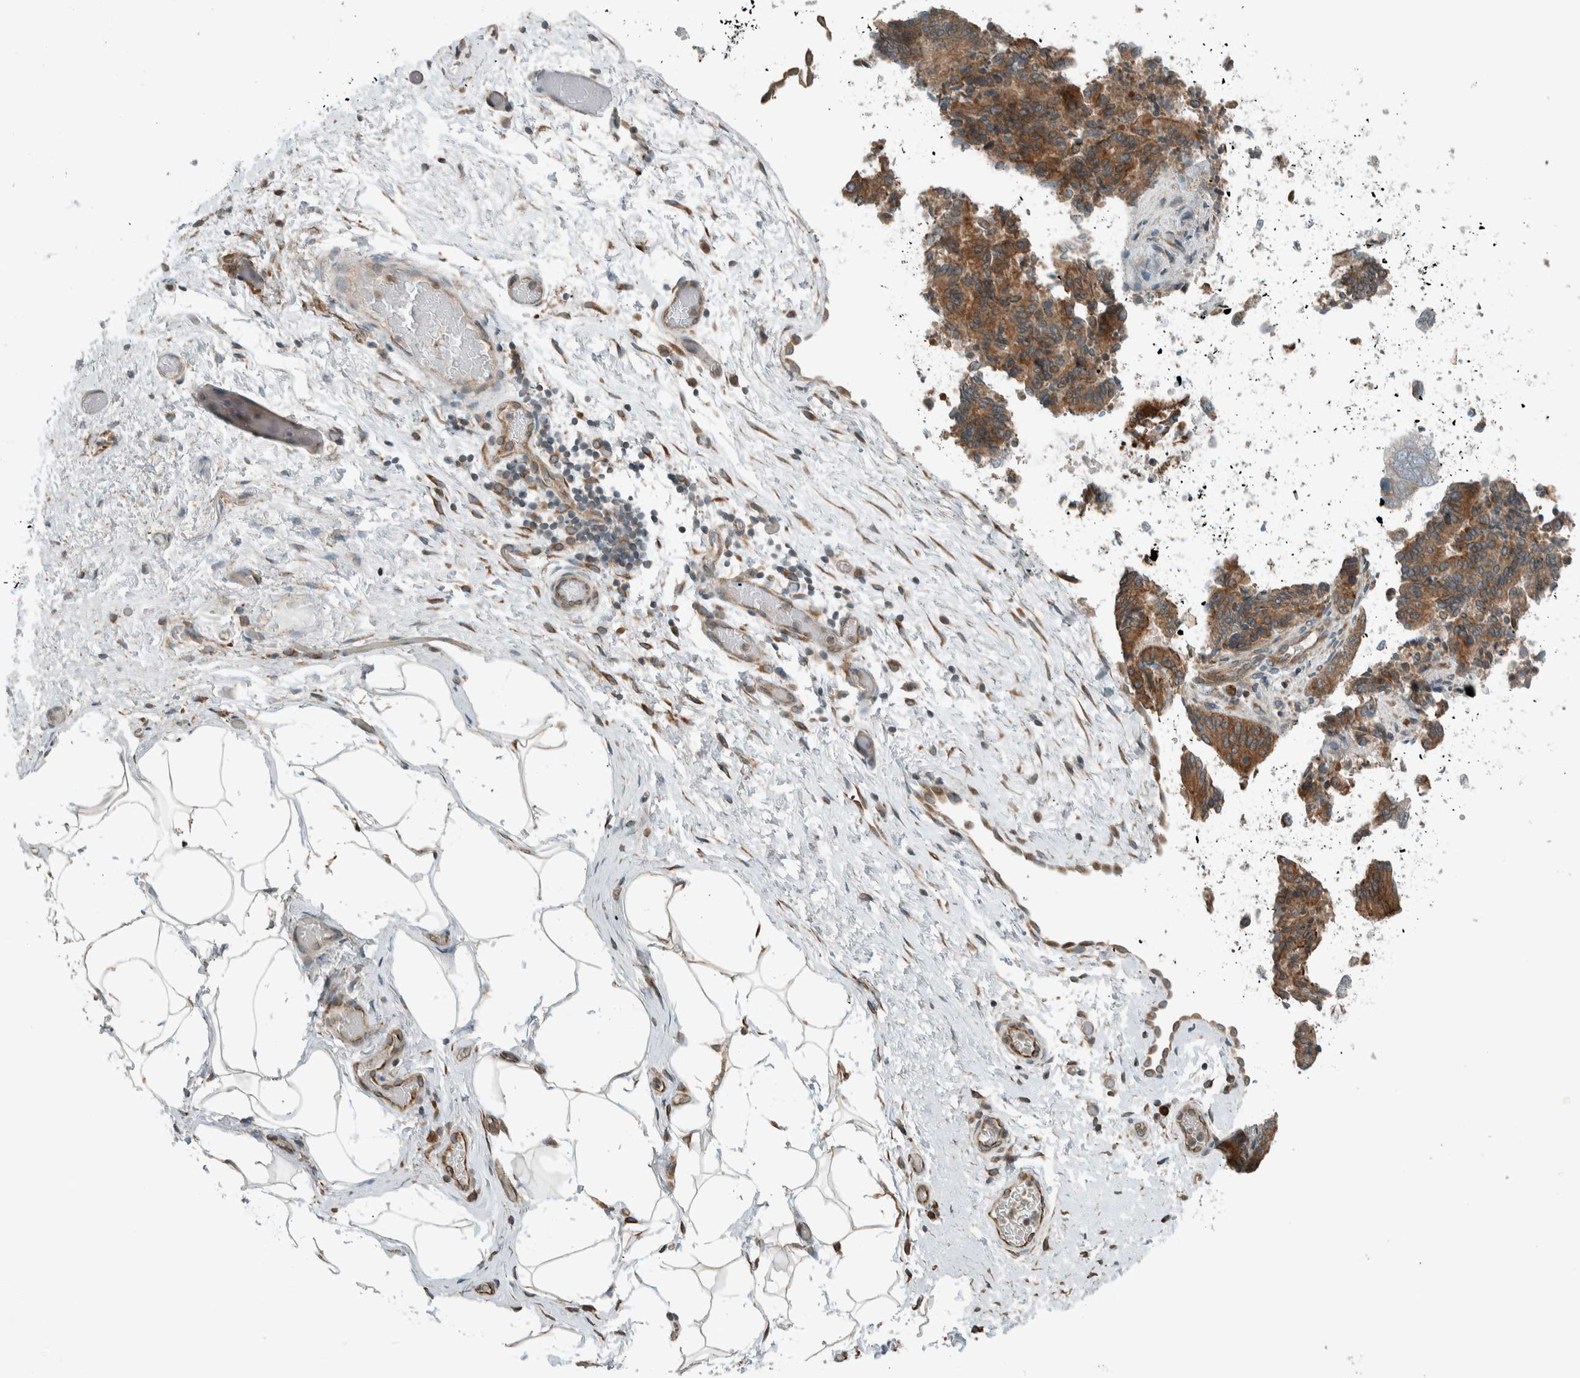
{"staining": {"intensity": "moderate", "quantity": ">75%", "location": "cytoplasmic/membranous"}, "tissue": "liver cancer", "cell_type": "Tumor cells", "image_type": "cancer", "snomed": [{"axis": "morphology", "description": "Carcinoma, Hepatocellular, NOS"}, {"axis": "topography", "description": "Liver"}], "caption": "Liver cancer stained with a protein marker demonstrates moderate staining in tumor cells.", "gene": "SEL1L", "patient": {"sex": "male", "age": 80}}